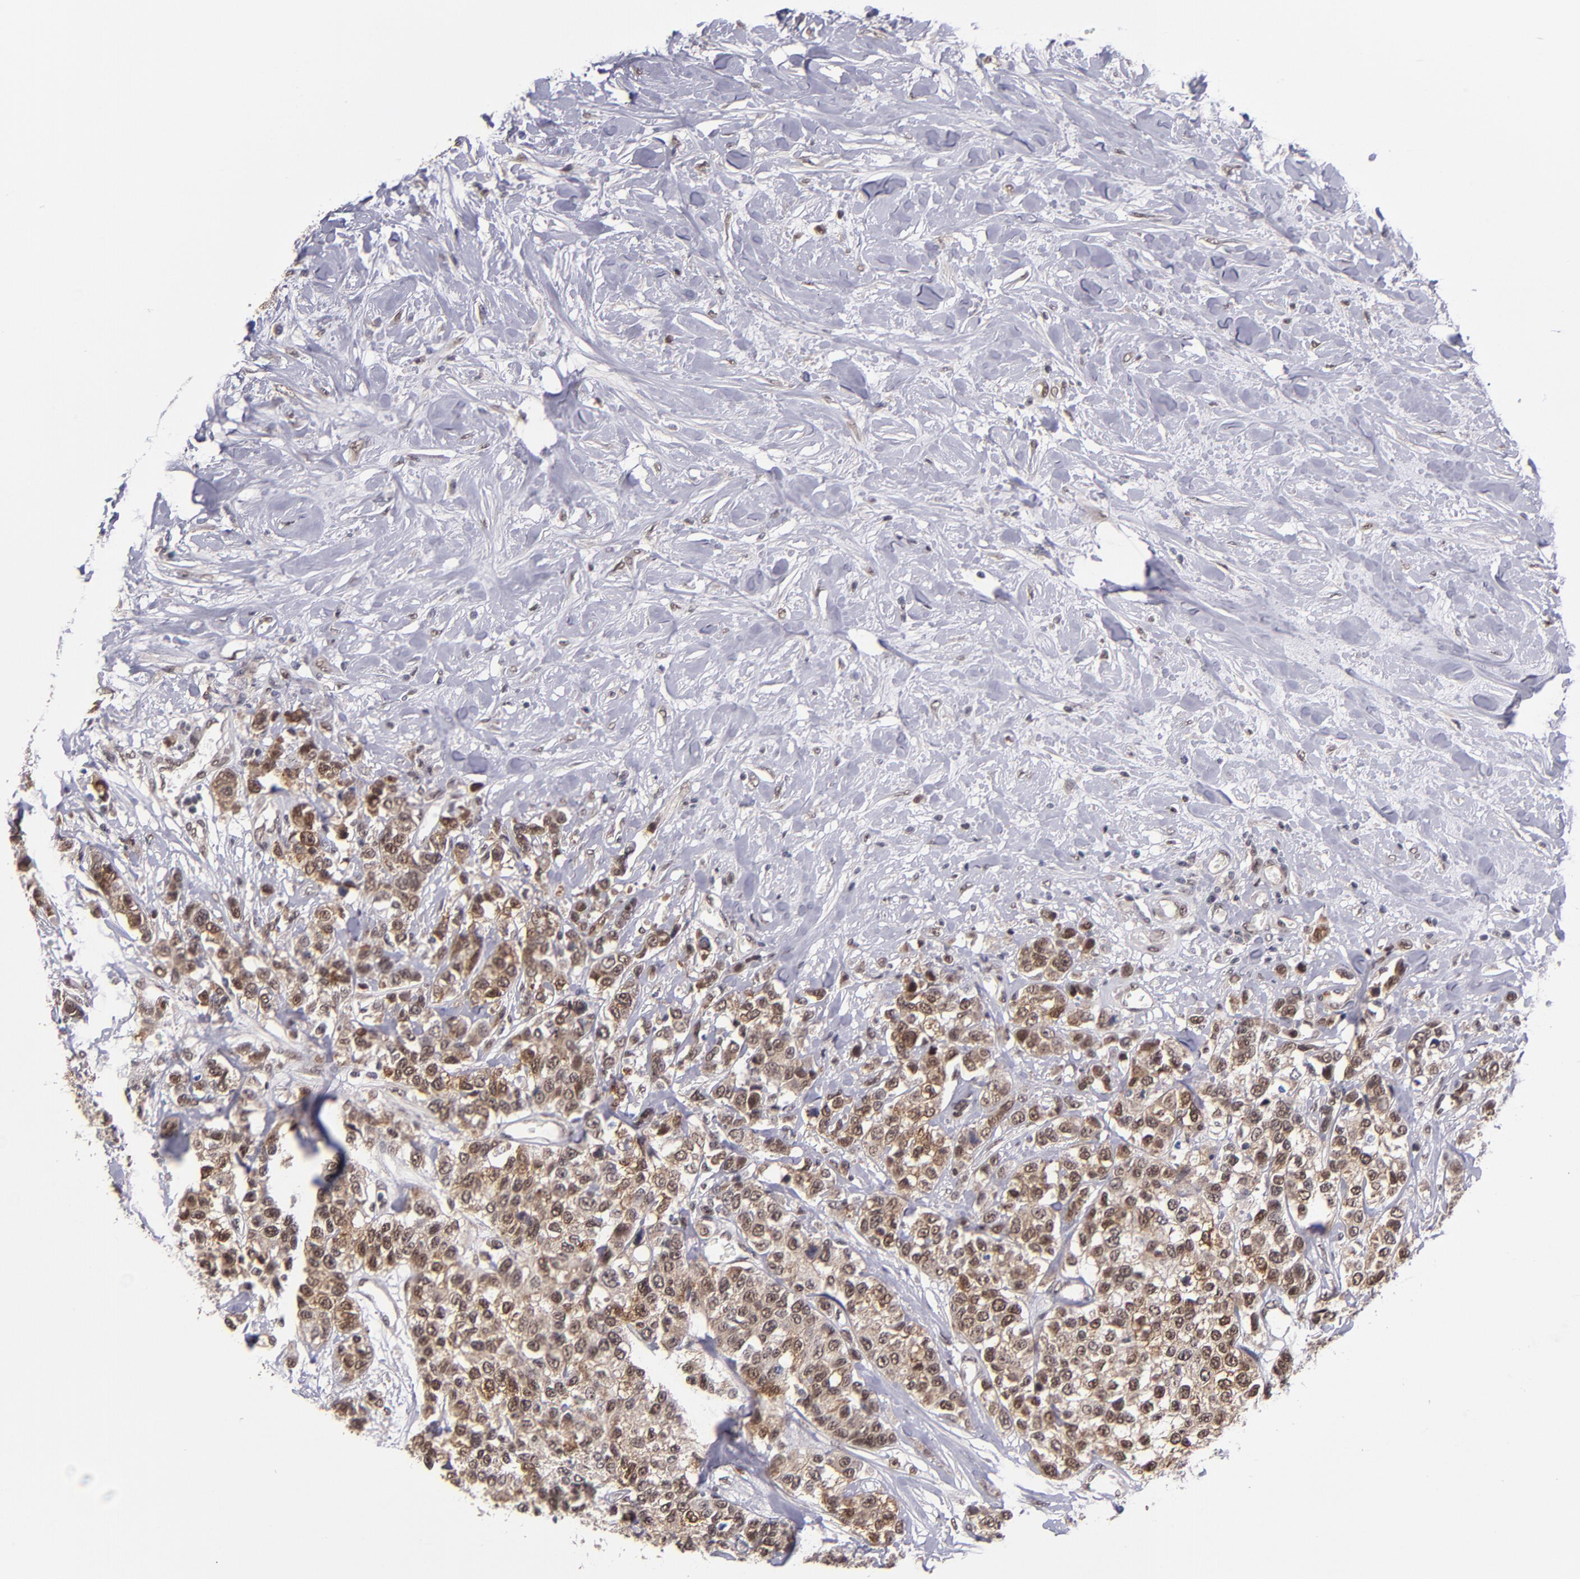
{"staining": {"intensity": "moderate", "quantity": ">75%", "location": "cytoplasmic/membranous,nuclear"}, "tissue": "breast cancer", "cell_type": "Tumor cells", "image_type": "cancer", "snomed": [{"axis": "morphology", "description": "Duct carcinoma"}, {"axis": "topography", "description": "Breast"}], "caption": "Protein analysis of breast cancer tissue displays moderate cytoplasmic/membranous and nuclear positivity in approximately >75% of tumor cells.", "gene": "EP300", "patient": {"sex": "female", "age": 51}}